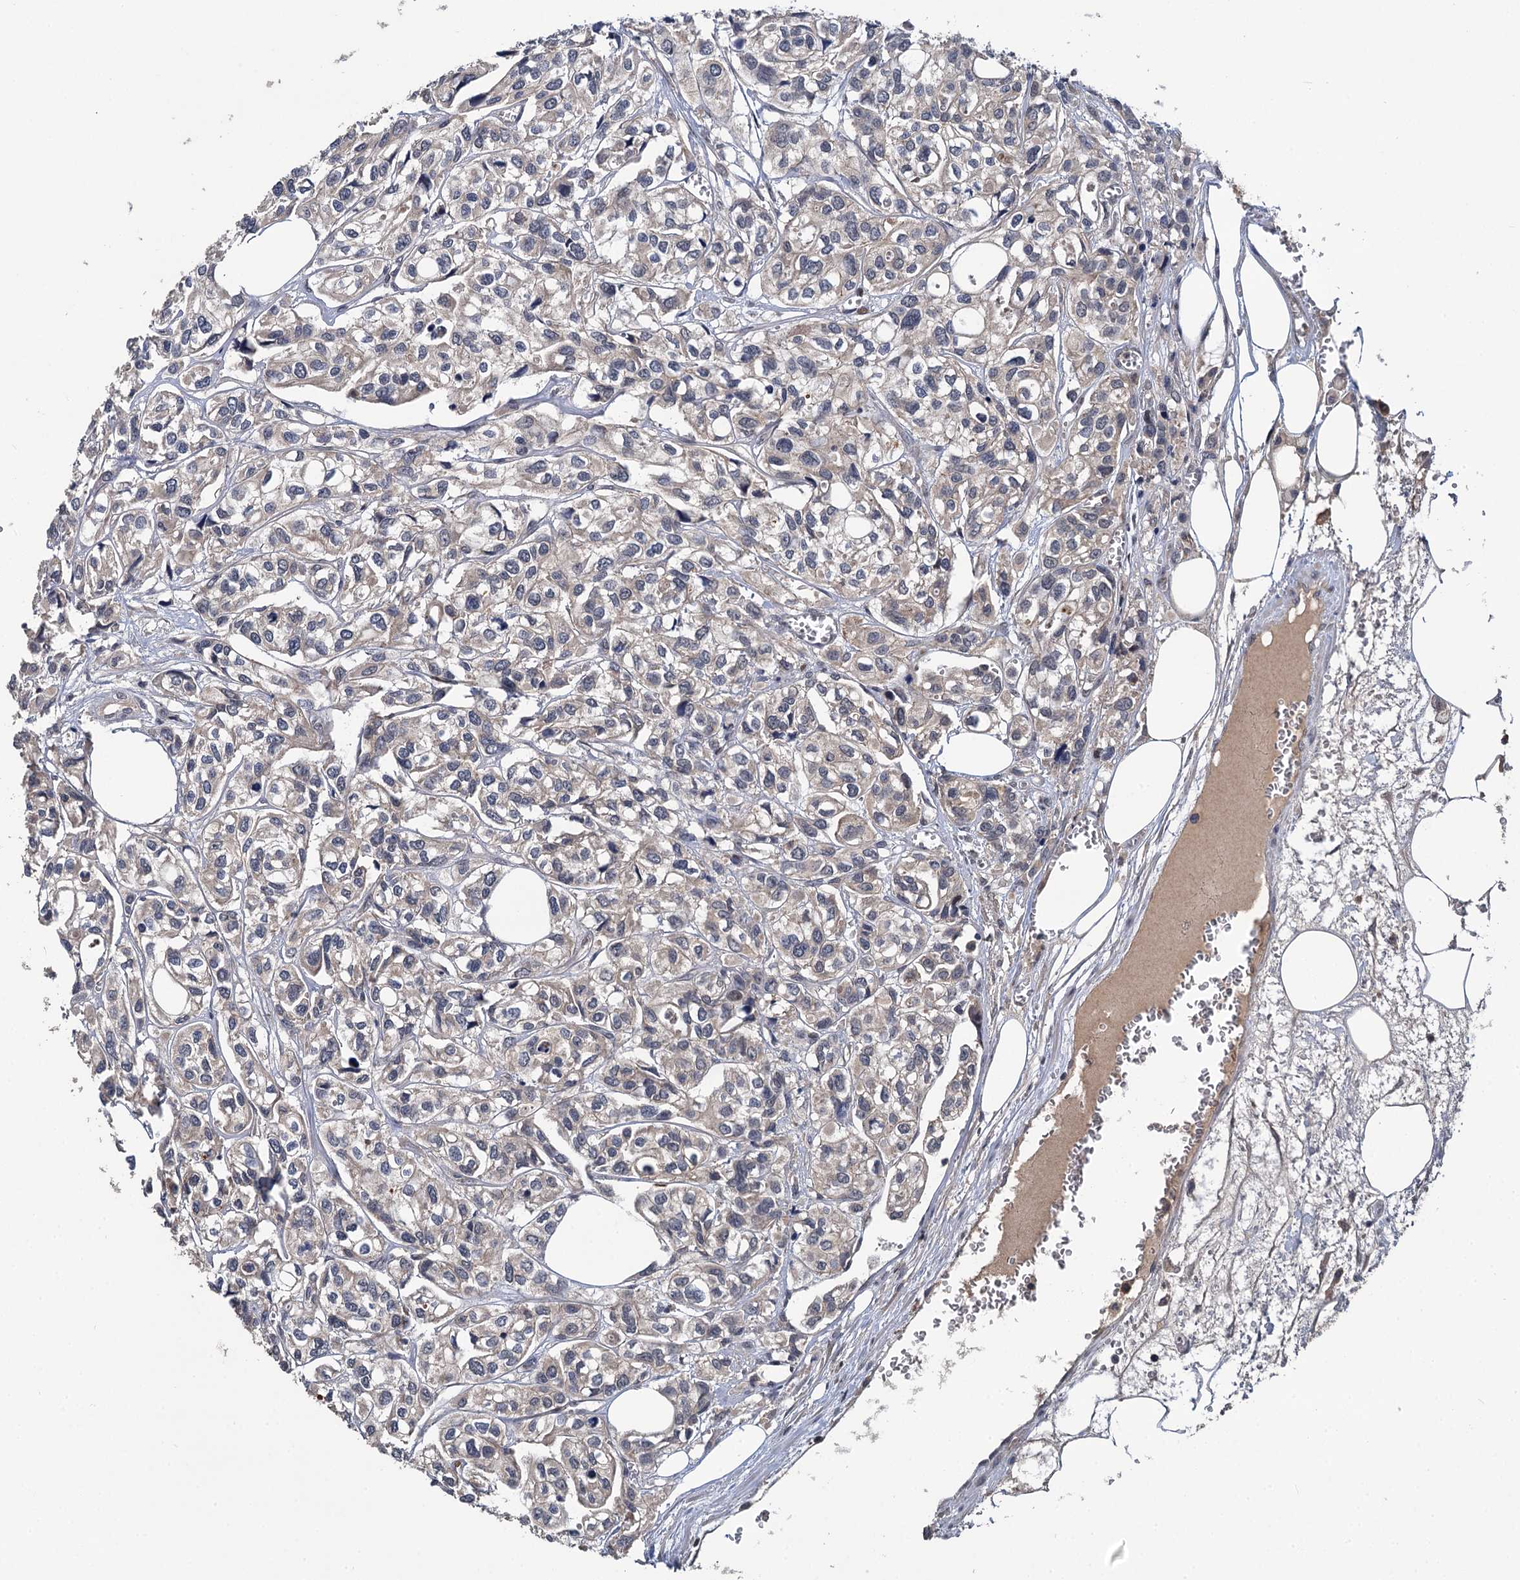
{"staining": {"intensity": "negative", "quantity": "none", "location": "none"}, "tissue": "urothelial cancer", "cell_type": "Tumor cells", "image_type": "cancer", "snomed": [{"axis": "morphology", "description": "Urothelial carcinoma, High grade"}, {"axis": "topography", "description": "Urinary bladder"}], "caption": "Immunohistochemistry histopathology image of neoplastic tissue: urothelial cancer stained with DAB demonstrates no significant protein staining in tumor cells. (DAB (3,3'-diaminobenzidine) IHC with hematoxylin counter stain).", "gene": "TMEM39A", "patient": {"sex": "male", "age": 67}}